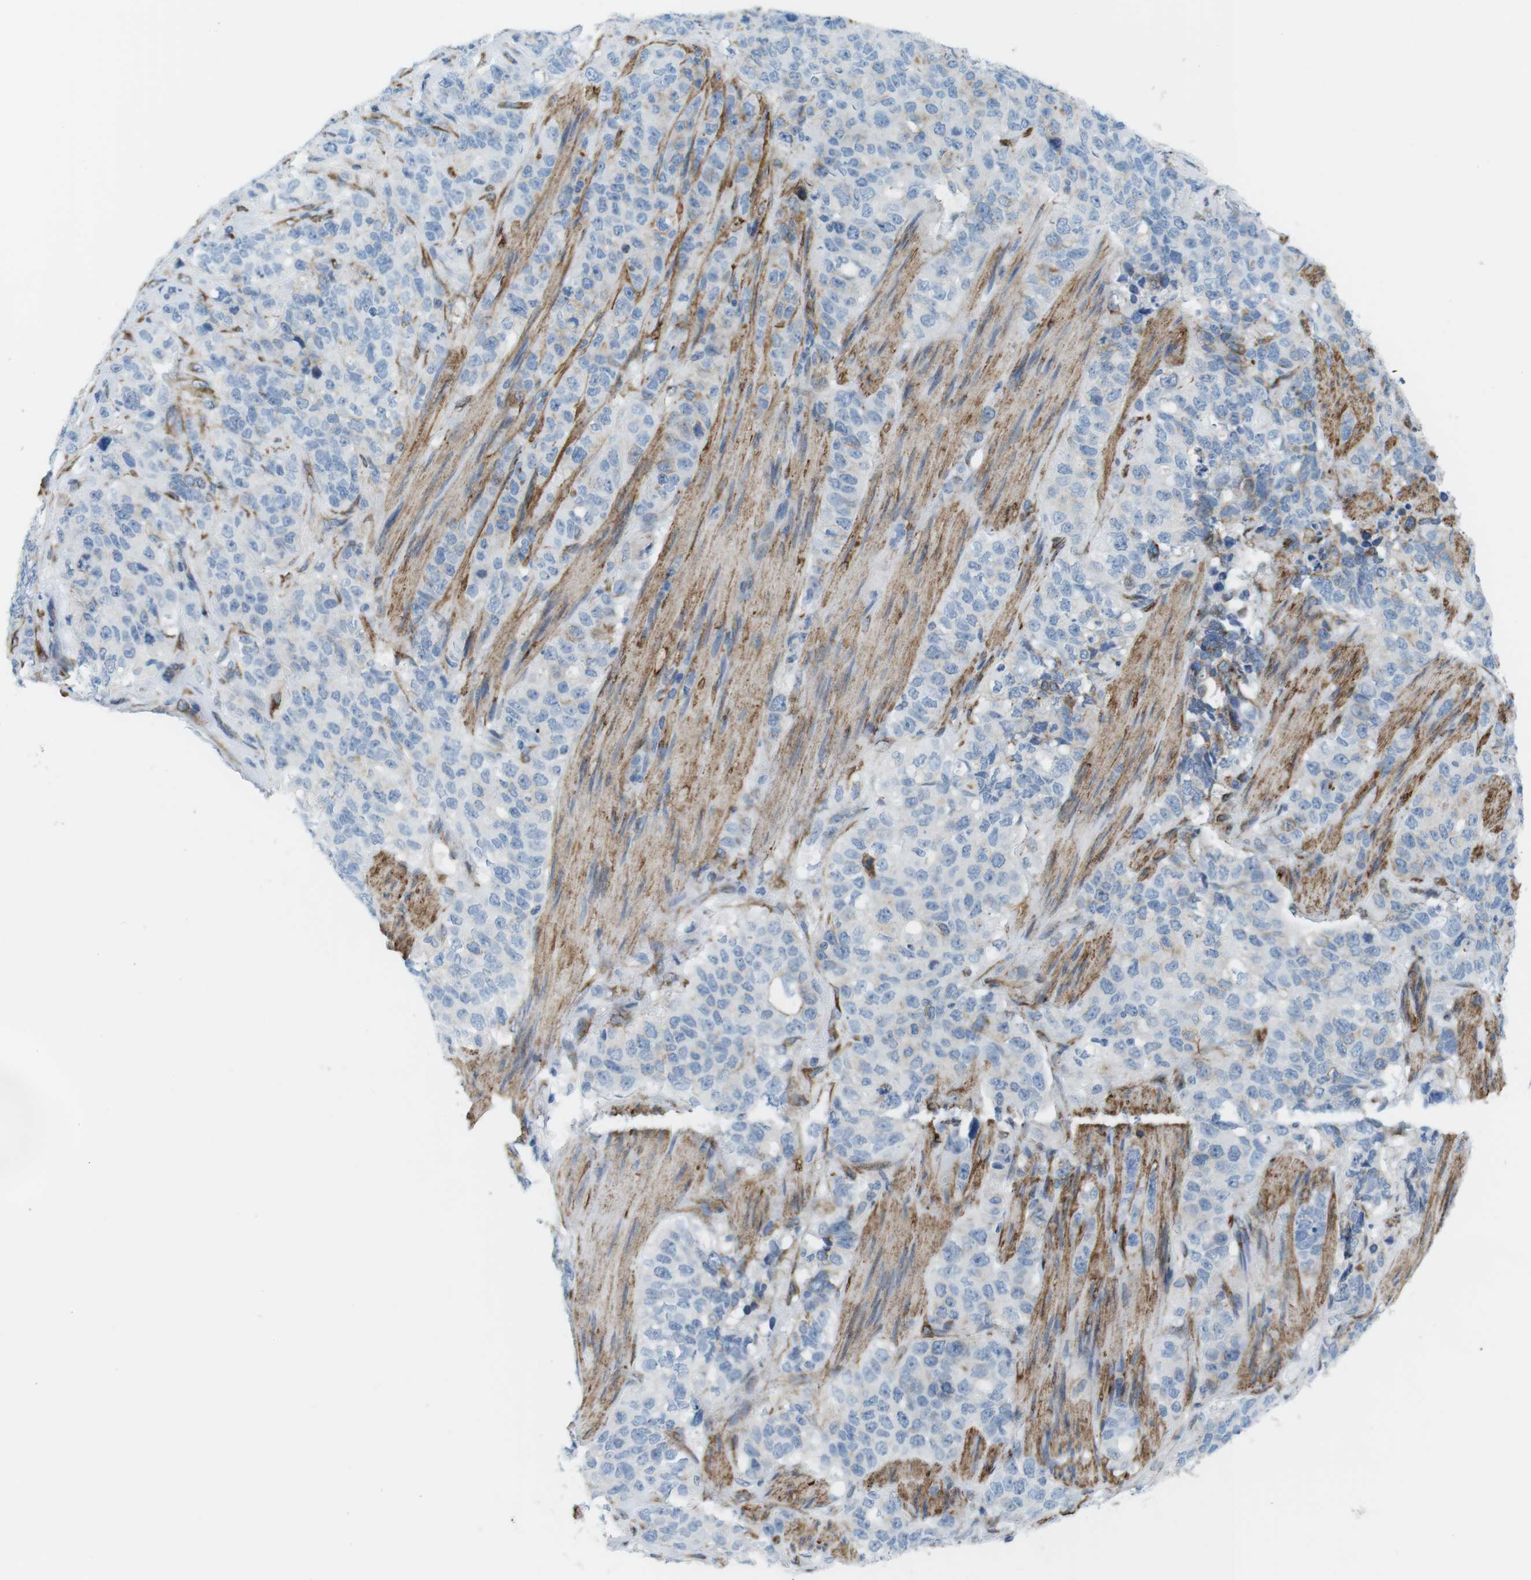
{"staining": {"intensity": "negative", "quantity": "none", "location": "none"}, "tissue": "stomach cancer", "cell_type": "Tumor cells", "image_type": "cancer", "snomed": [{"axis": "morphology", "description": "Adenocarcinoma, NOS"}, {"axis": "topography", "description": "Stomach"}], "caption": "Tumor cells show no significant expression in stomach cancer (adenocarcinoma).", "gene": "MYH9", "patient": {"sex": "male", "age": 48}}